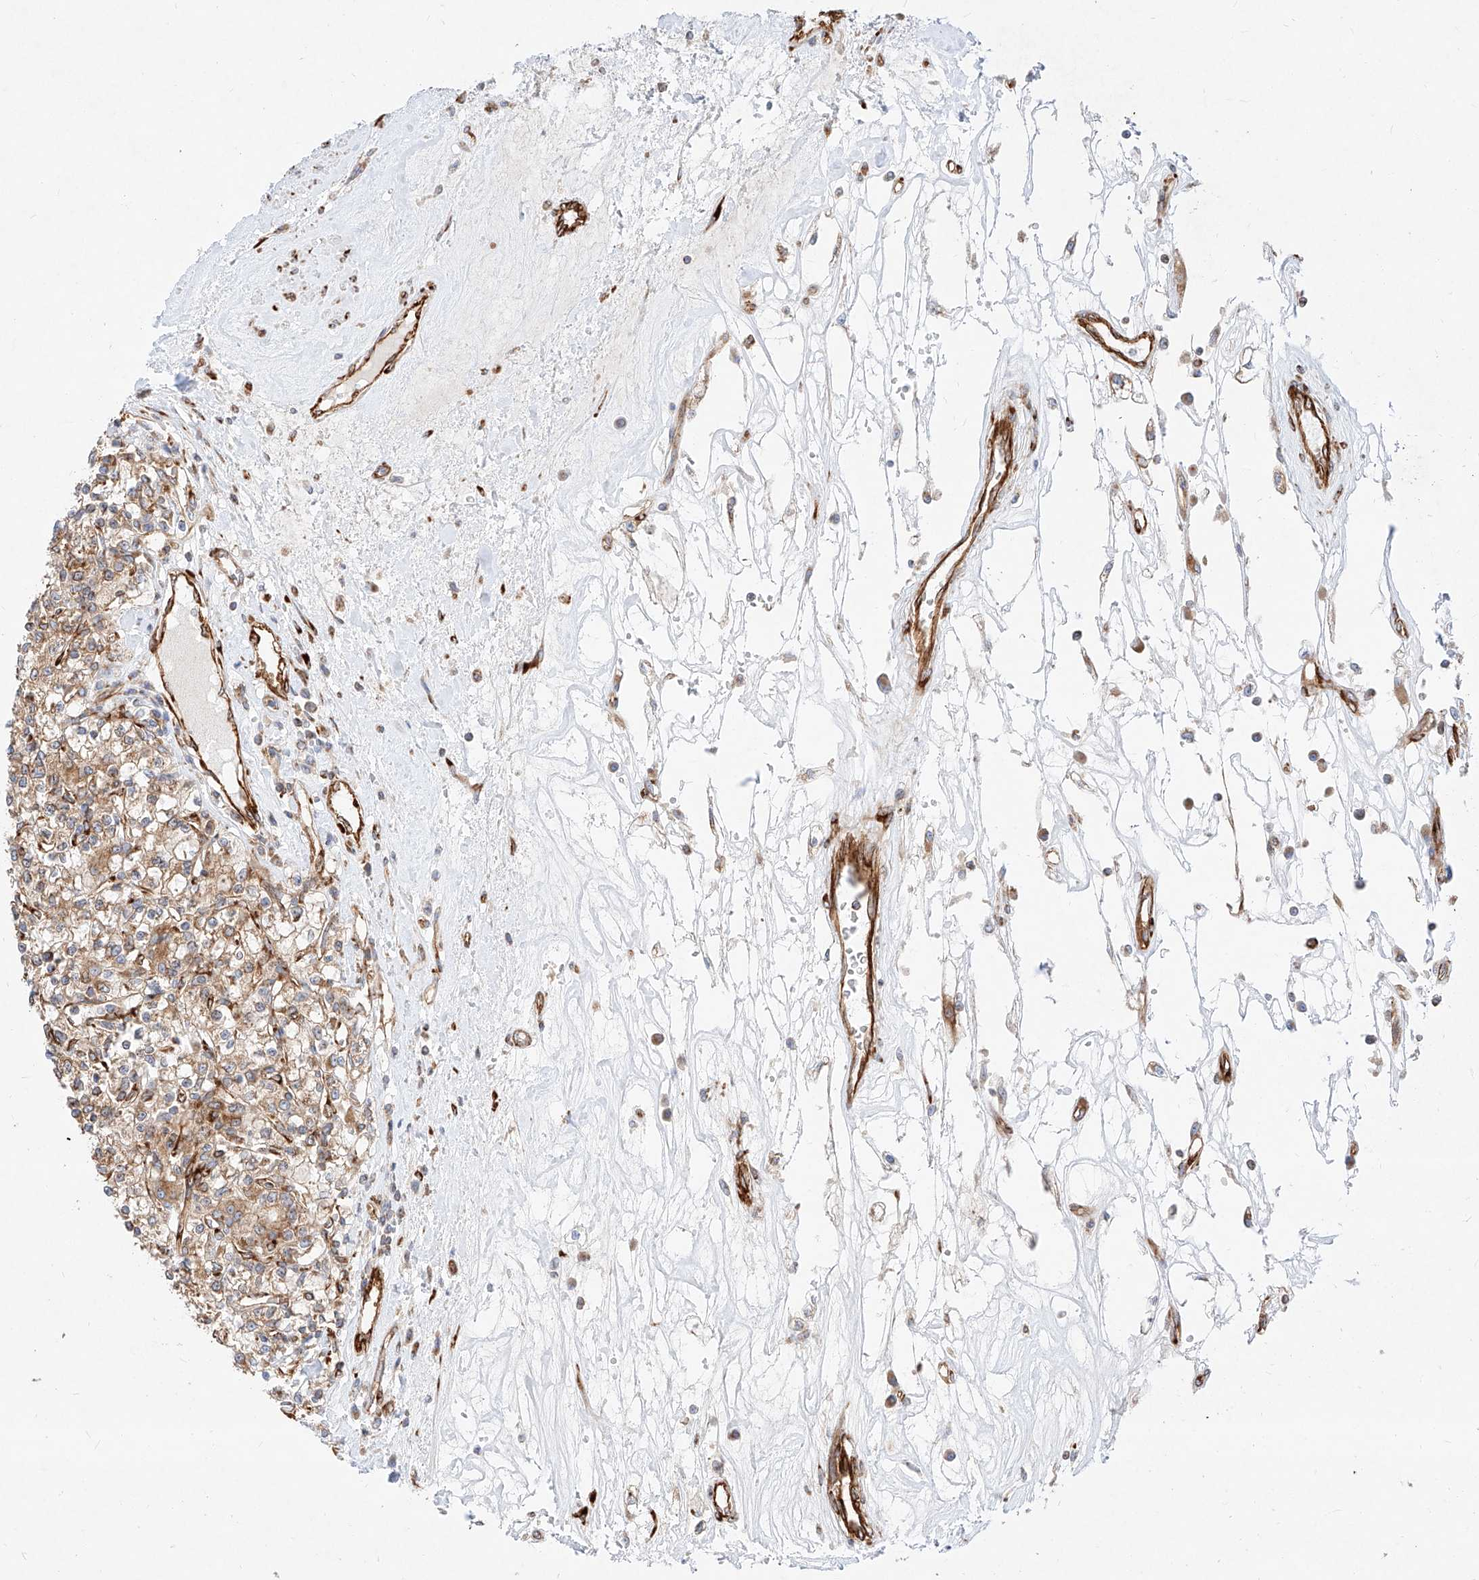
{"staining": {"intensity": "moderate", "quantity": ">75%", "location": "cytoplasmic/membranous"}, "tissue": "renal cancer", "cell_type": "Tumor cells", "image_type": "cancer", "snomed": [{"axis": "morphology", "description": "Adenocarcinoma, NOS"}, {"axis": "topography", "description": "Kidney"}], "caption": "Renal cancer (adenocarcinoma) stained with a protein marker exhibits moderate staining in tumor cells.", "gene": "CSGALNACT2", "patient": {"sex": "female", "age": 59}}